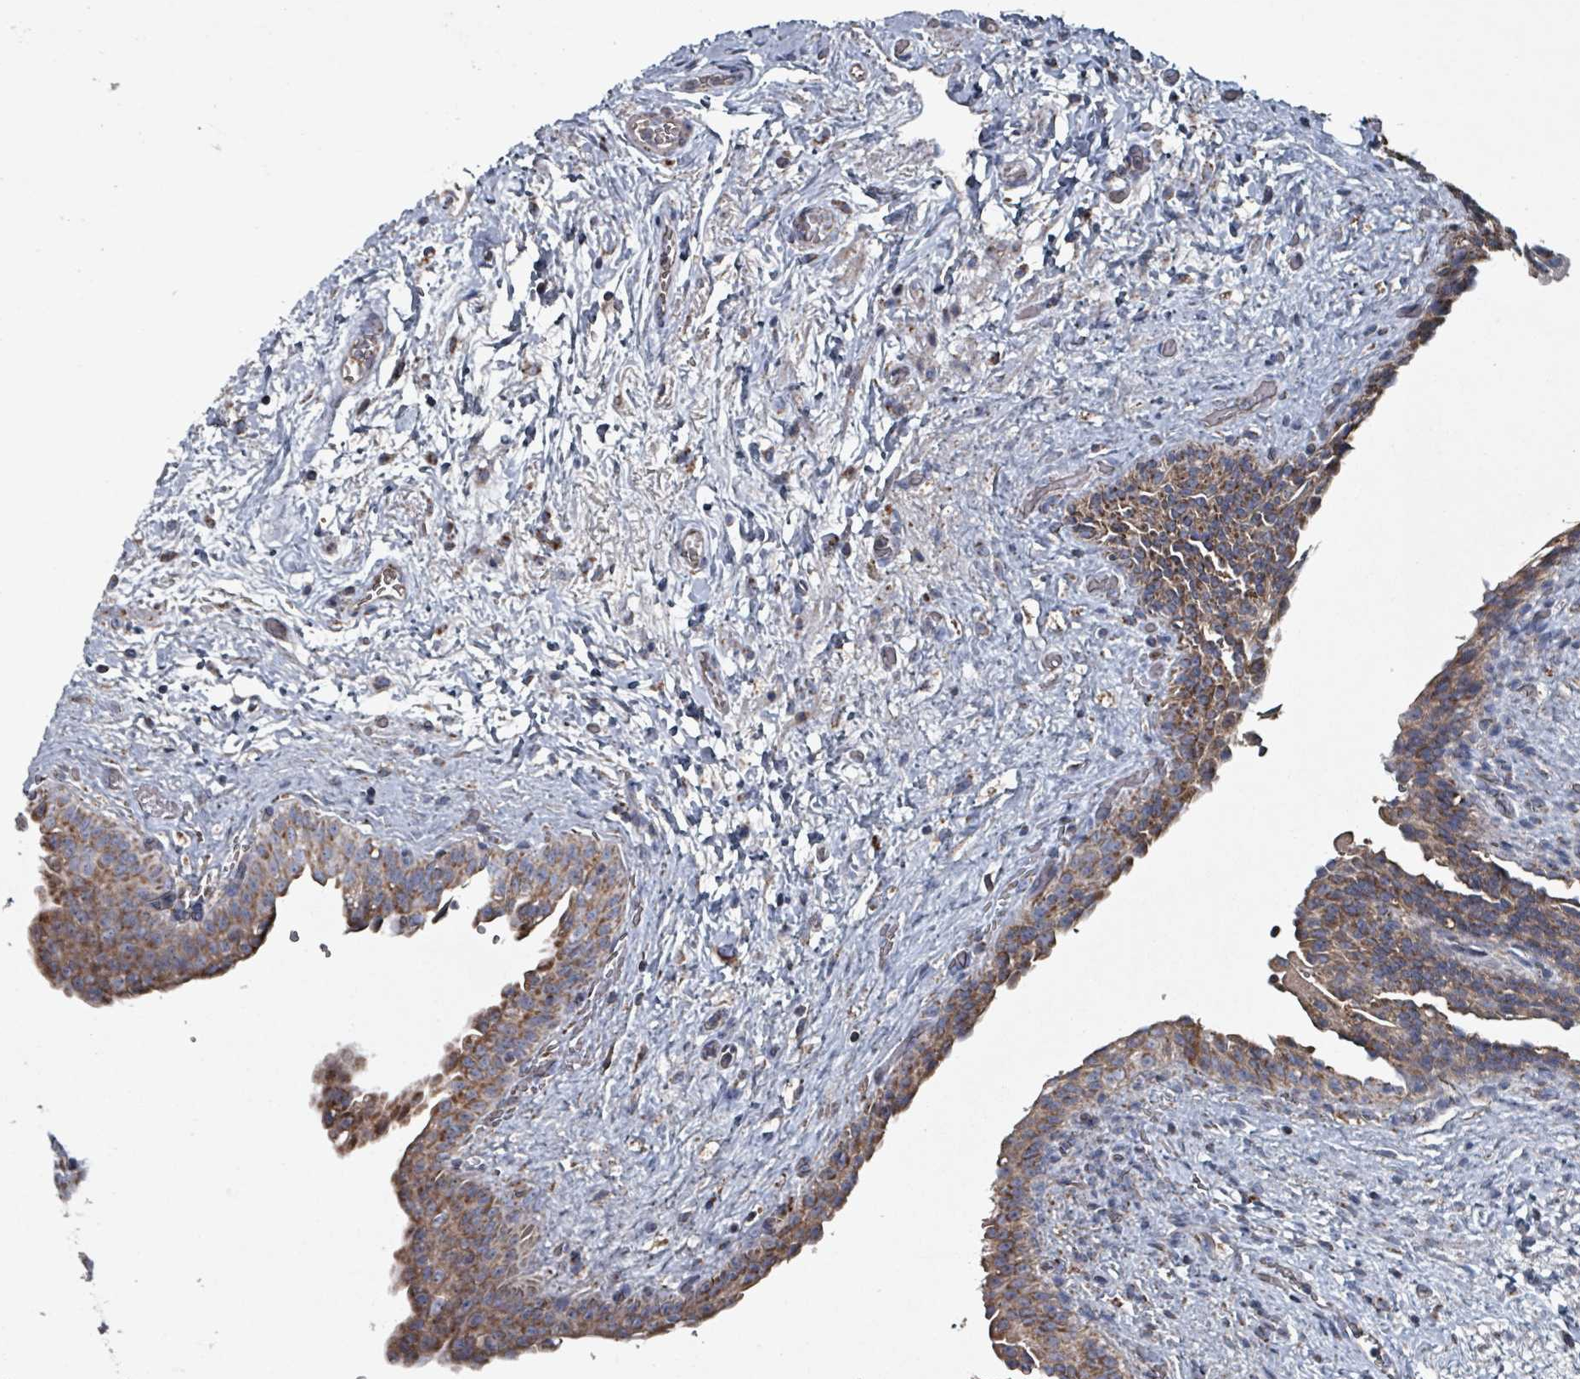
{"staining": {"intensity": "moderate", "quantity": ">75%", "location": "cytoplasmic/membranous"}, "tissue": "urinary bladder", "cell_type": "Urothelial cells", "image_type": "normal", "snomed": [{"axis": "morphology", "description": "Normal tissue, NOS"}, {"axis": "topography", "description": "Urinary bladder"}], "caption": "Immunohistochemical staining of unremarkable human urinary bladder demonstrates moderate cytoplasmic/membranous protein staining in approximately >75% of urothelial cells.", "gene": "ABHD18", "patient": {"sex": "male", "age": 69}}